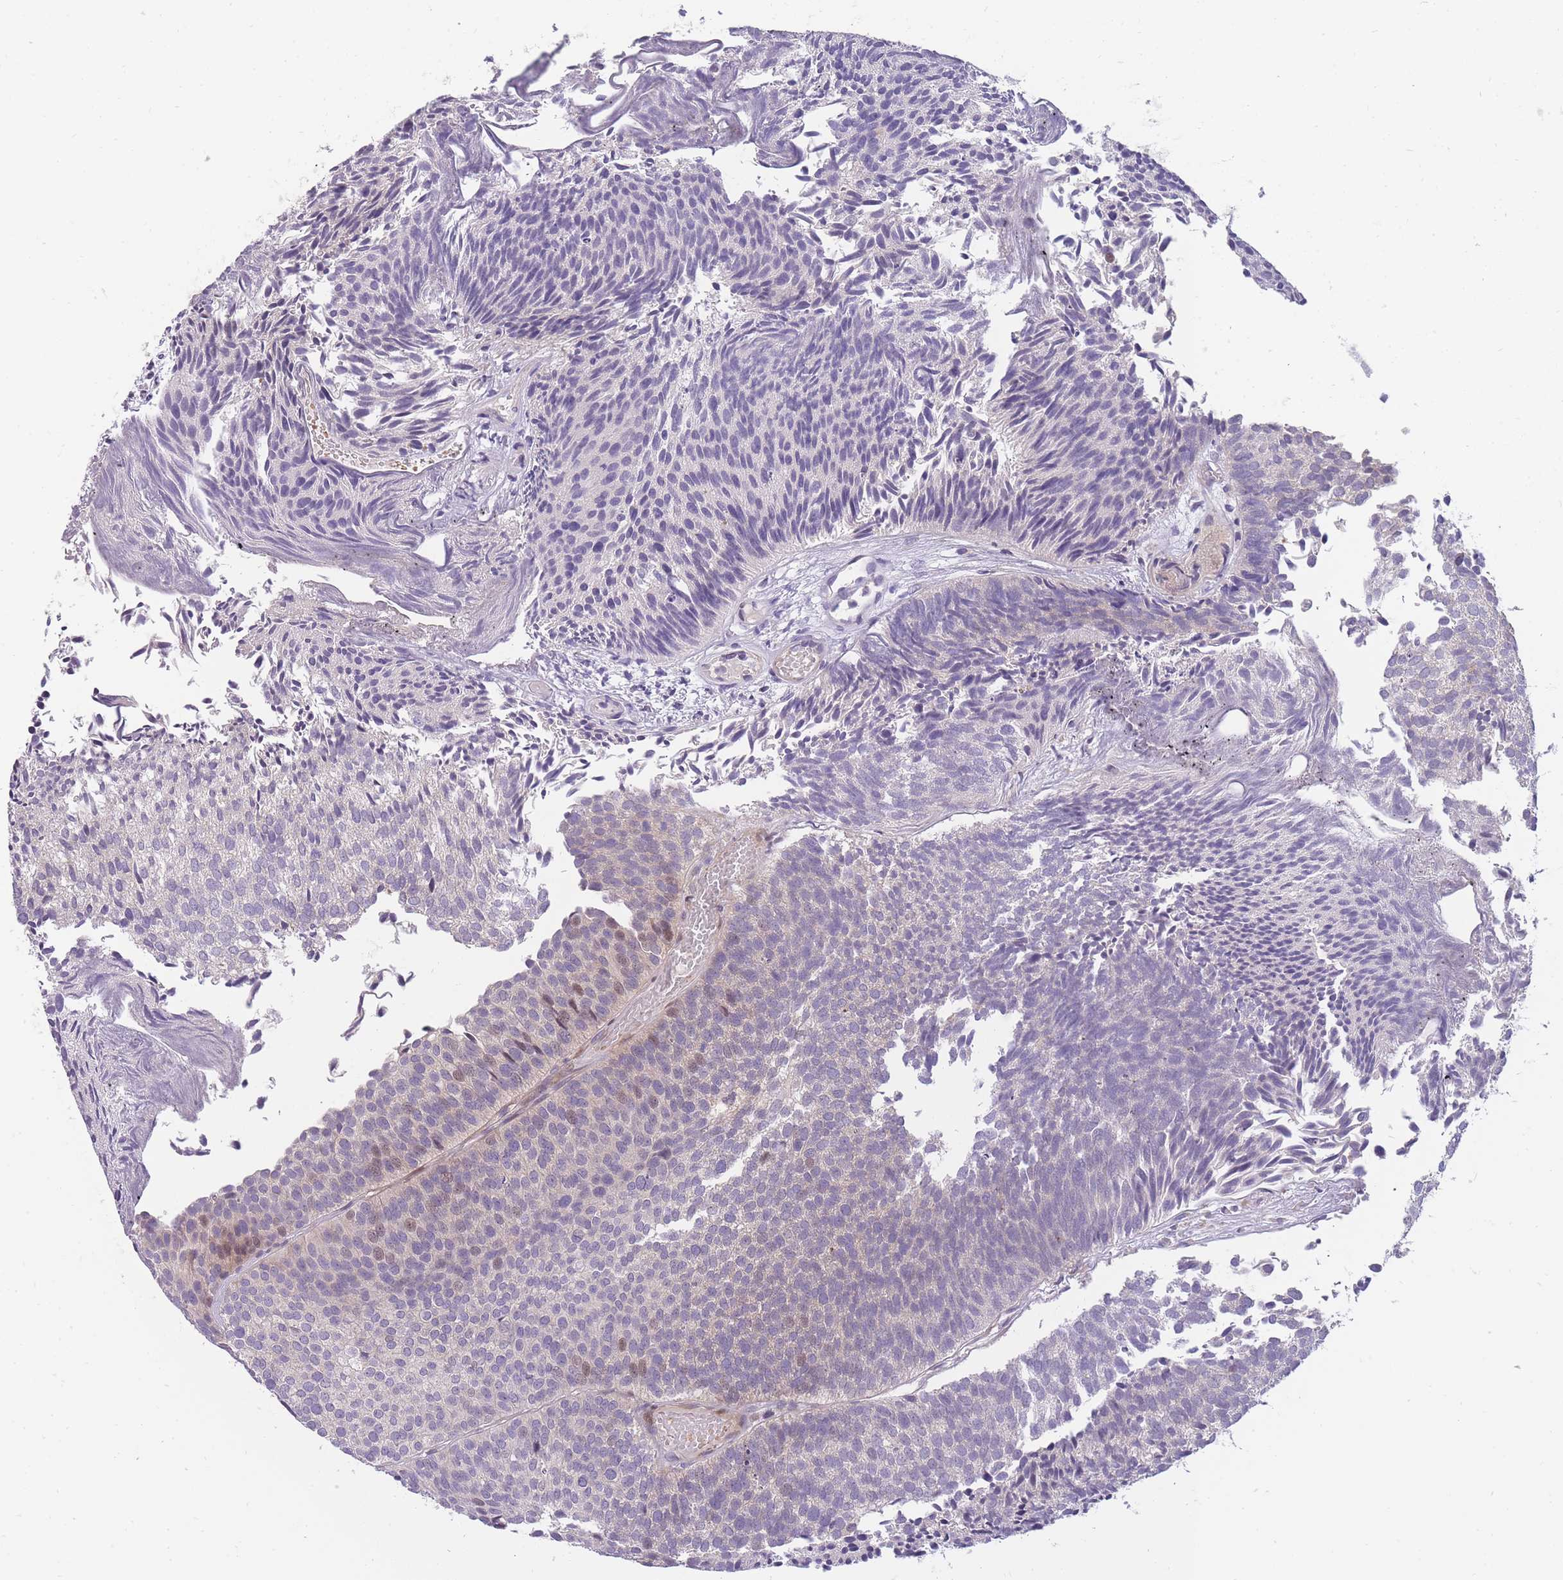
{"staining": {"intensity": "weak", "quantity": "<25%", "location": "cytoplasmic/membranous,nuclear"}, "tissue": "urothelial cancer", "cell_type": "Tumor cells", "image_type": "cancer", "snomed": [{"axis": "morphology", "description": "Urothelial carcinoma, Low grade"}, {"axis": "topography", "description": "Urinary bladder"}], "caption": "Image shows no protein staining in tumor cells of low-grade urothelial carcinoma tissue. (DAB immunohistochemistry (IHC) with hematoxylin counter stain).", "gene": "CRYGN", "patient": {"sex": "male", "age": 84}}